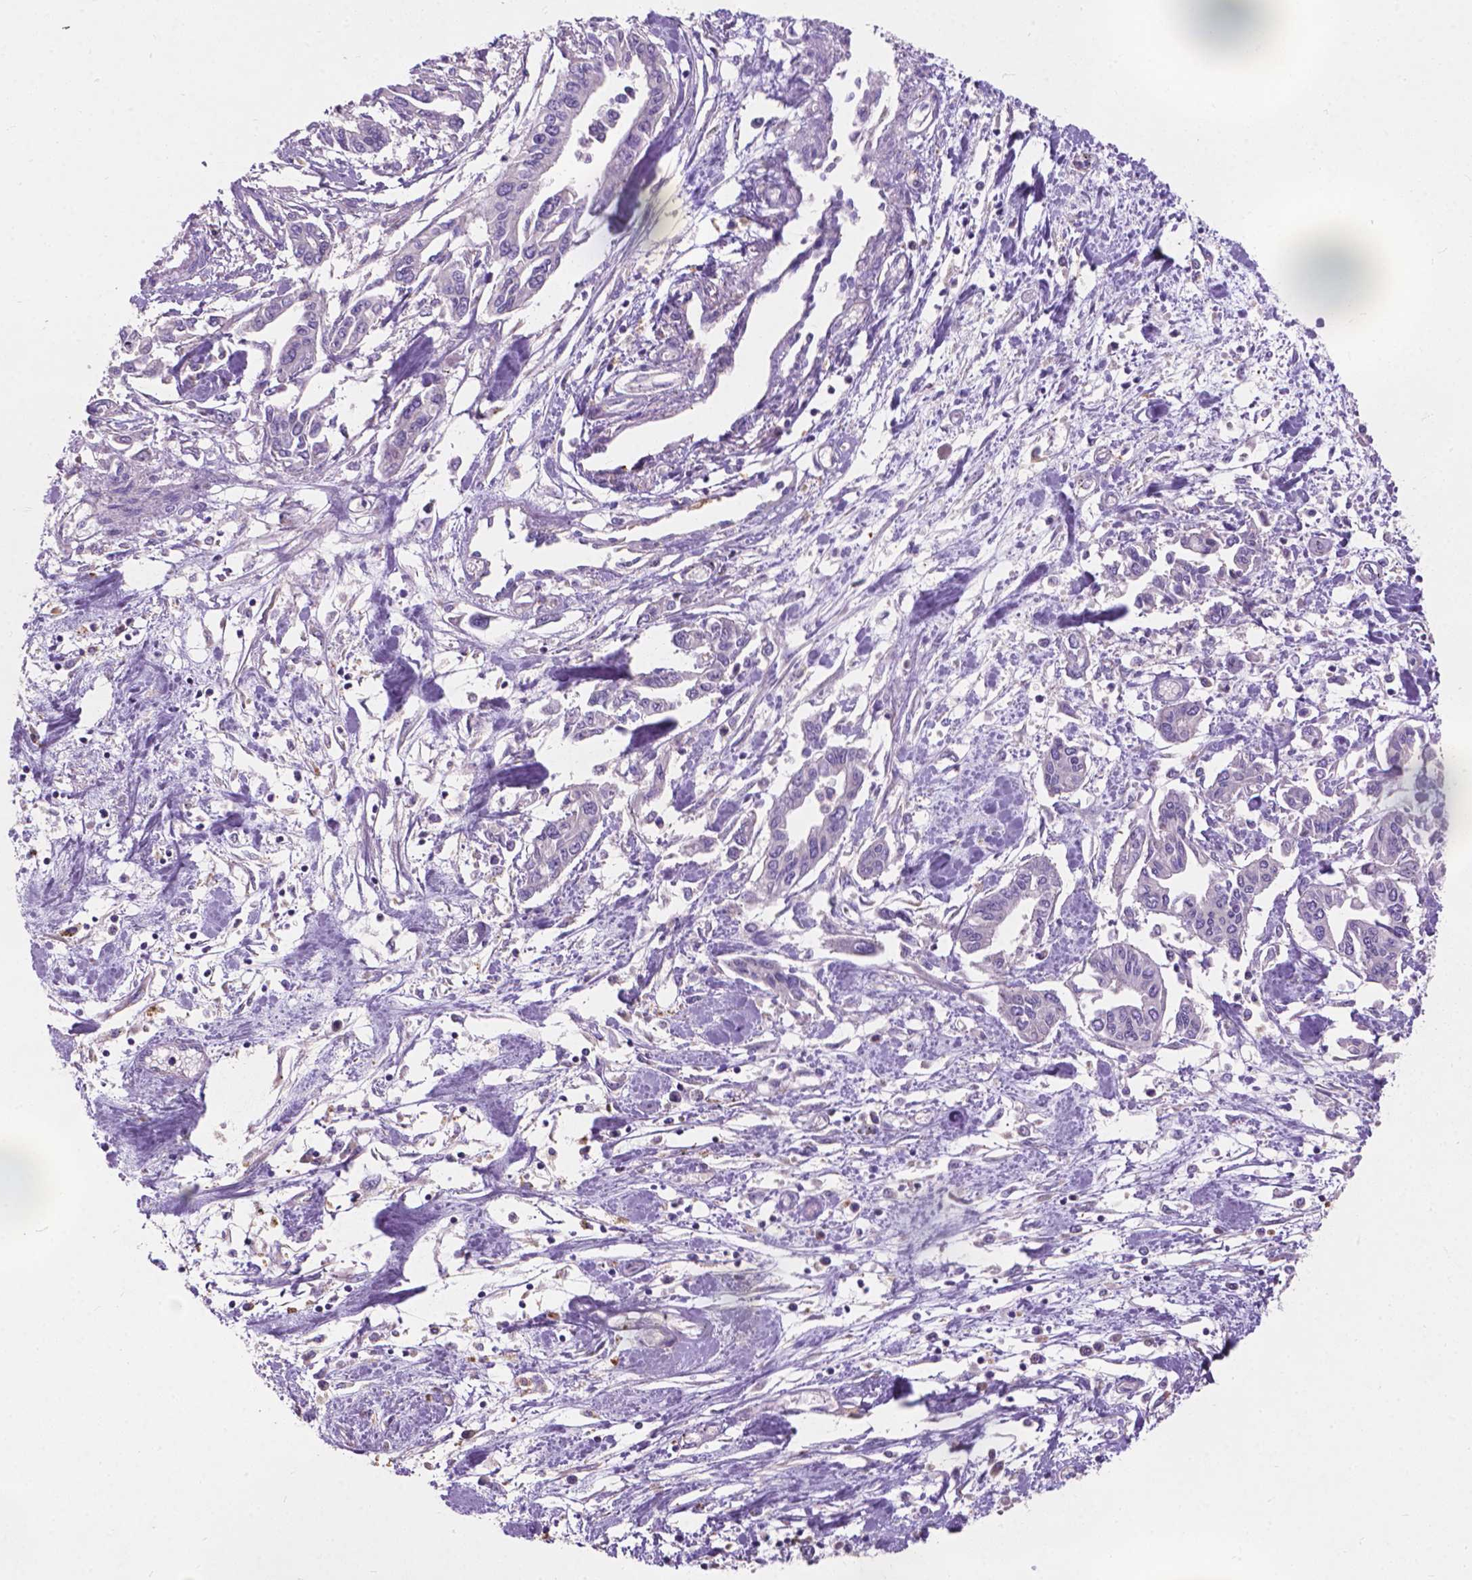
{"staining": {"intensity": "negative", "quantity": "none", "location": "none"}, "tissue": "pancreatic cancer", "cell_type": "Tumor cells", "image_type": "cancer", "snomed": [{"axis": "morphology", "description": "Adenocarcinoma, NOS"}, {"axis": "topography", "description": "Pancreas"}], "caption": "A high-resolution histopathology image shows immunohistochemistry staining of pancreatic cancer (adenocarcinoma), which displays no significant positivity in tumor cells.", "gene": "NOXO1", "patient": {"sex": "male", "age": 60}}